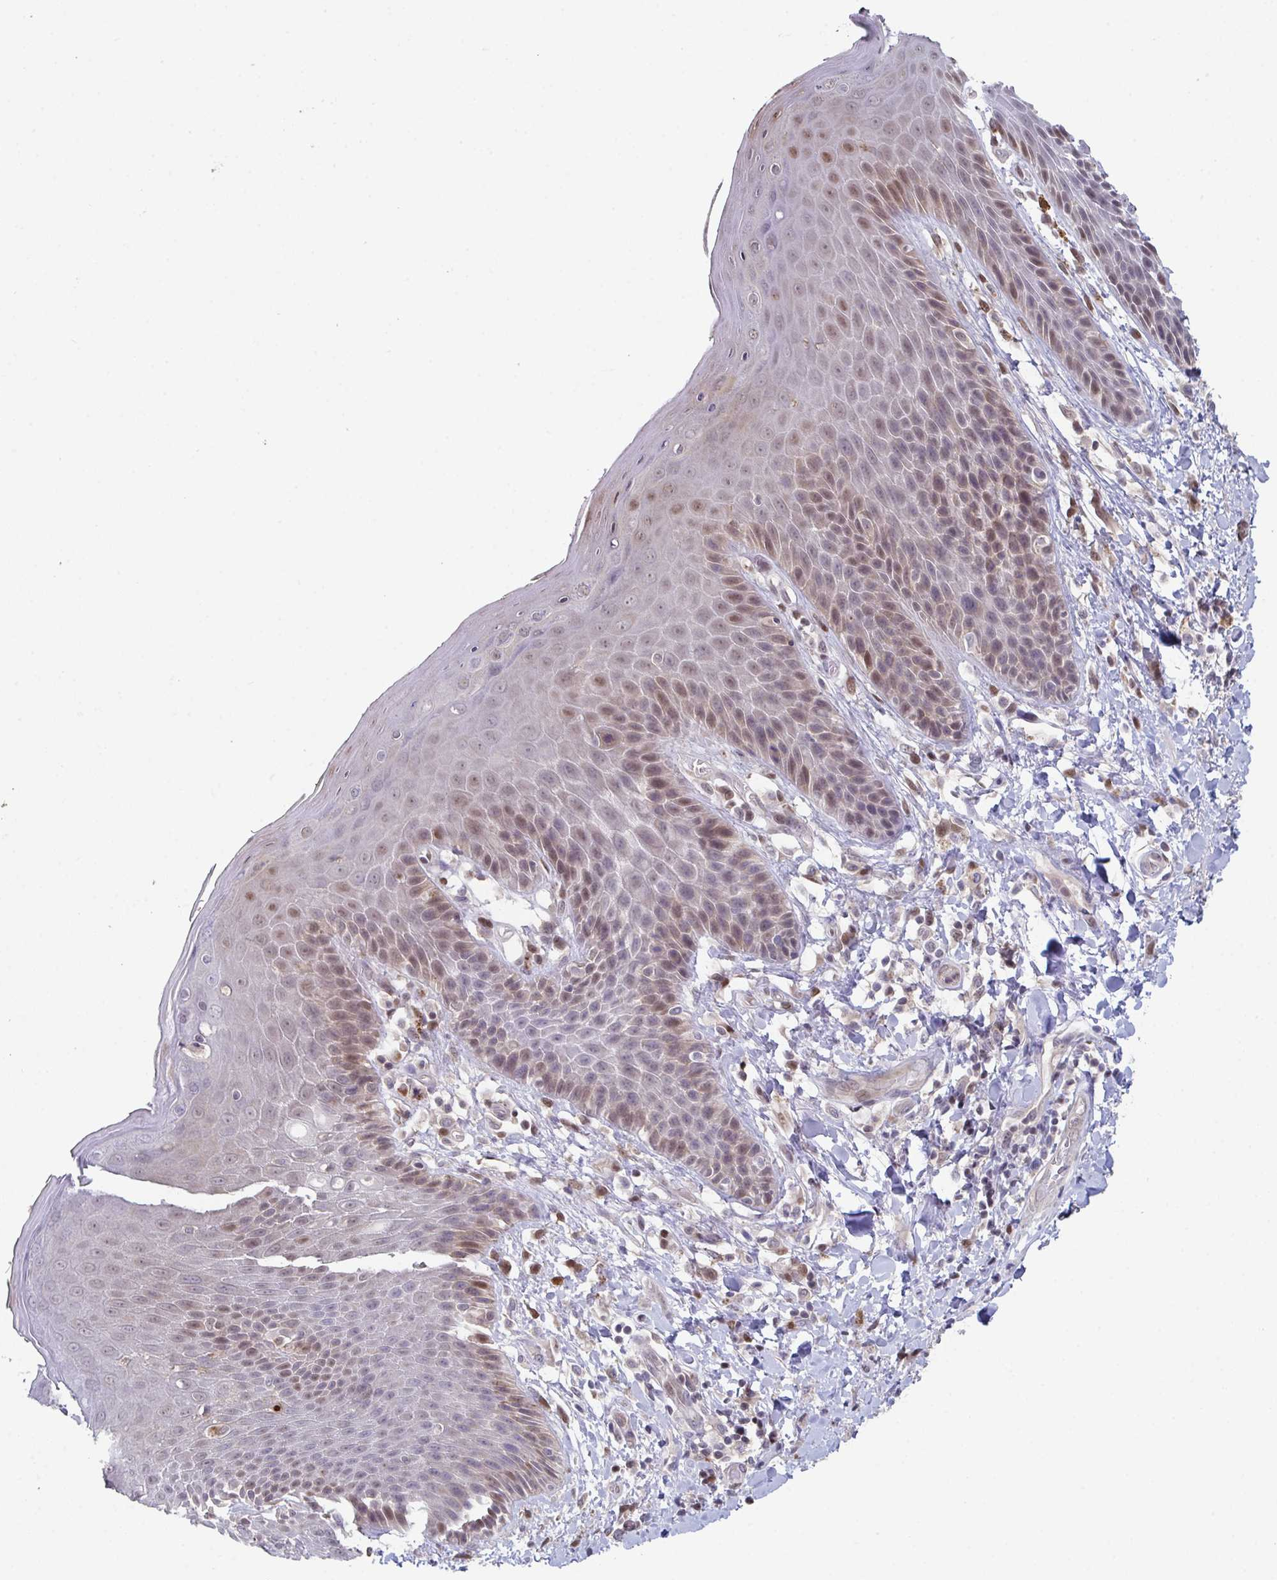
{"staining": {"intensity": "weak", "quantity": "25%-75%", "location": "nuclear"}, "tissue": "skin", "cell_type": "Epidermal cells", "image_type": "normal", "snomed": [{"axis": "morphology", "description": "Normal tissue, NOS"}, {"axis": "topography", "description": "Anal"}, {"axis": "topography", "description": "Peripheral nerve tissue"}], "caption": "Immunohistochemistry (IHC) image of normal skin stained for a protein (brown), which displays low levels of weak nuclear expression in about 25%-75% of epidermal cells.", "gene": "ACD", "patient": {"sex": "male", "age": 51}}